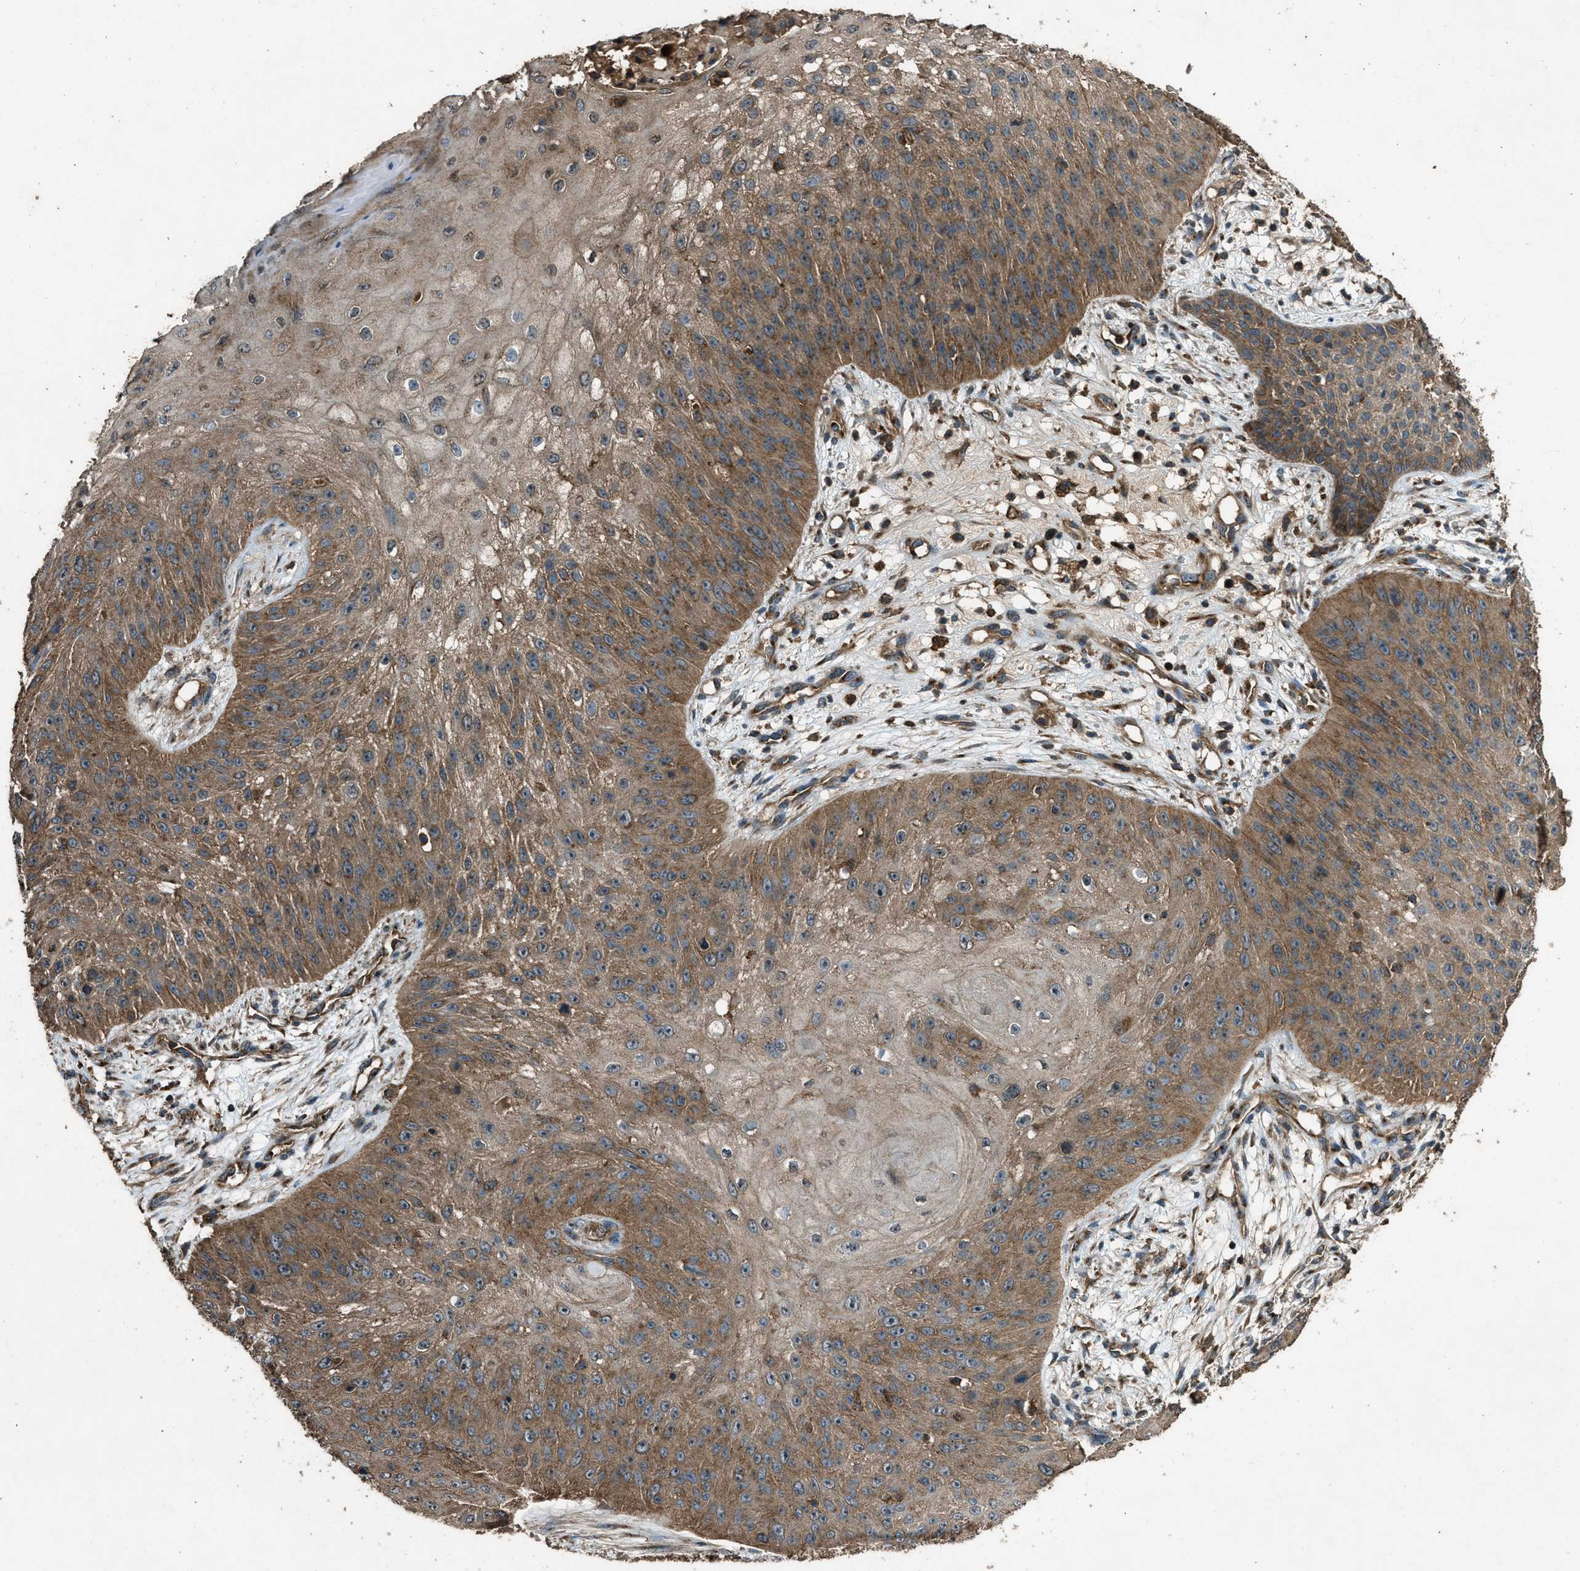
{"staining": {"intensity": "moderate", "quantity": ">75%", "location": "cytoplasmic/membranous"}, "tissue": "skin cancer", "cell_type": "Tumor cells", "image_type": "cancer", "snomed": [{"axis": "morphology", "description": "Squamous cell carcinoma, NOS"}, {"axis": "topography", "description": "Skin"}], "caption": "Approximately >75% of tumor cells in human squamous cell carcinoma (skin) reveal moderate cytoplasmic/membranous protein positivity as visualized by brown immunohistochemical staining.", "gene": "MAP3K8", "patient": {"sex": "female", "age": 80}}